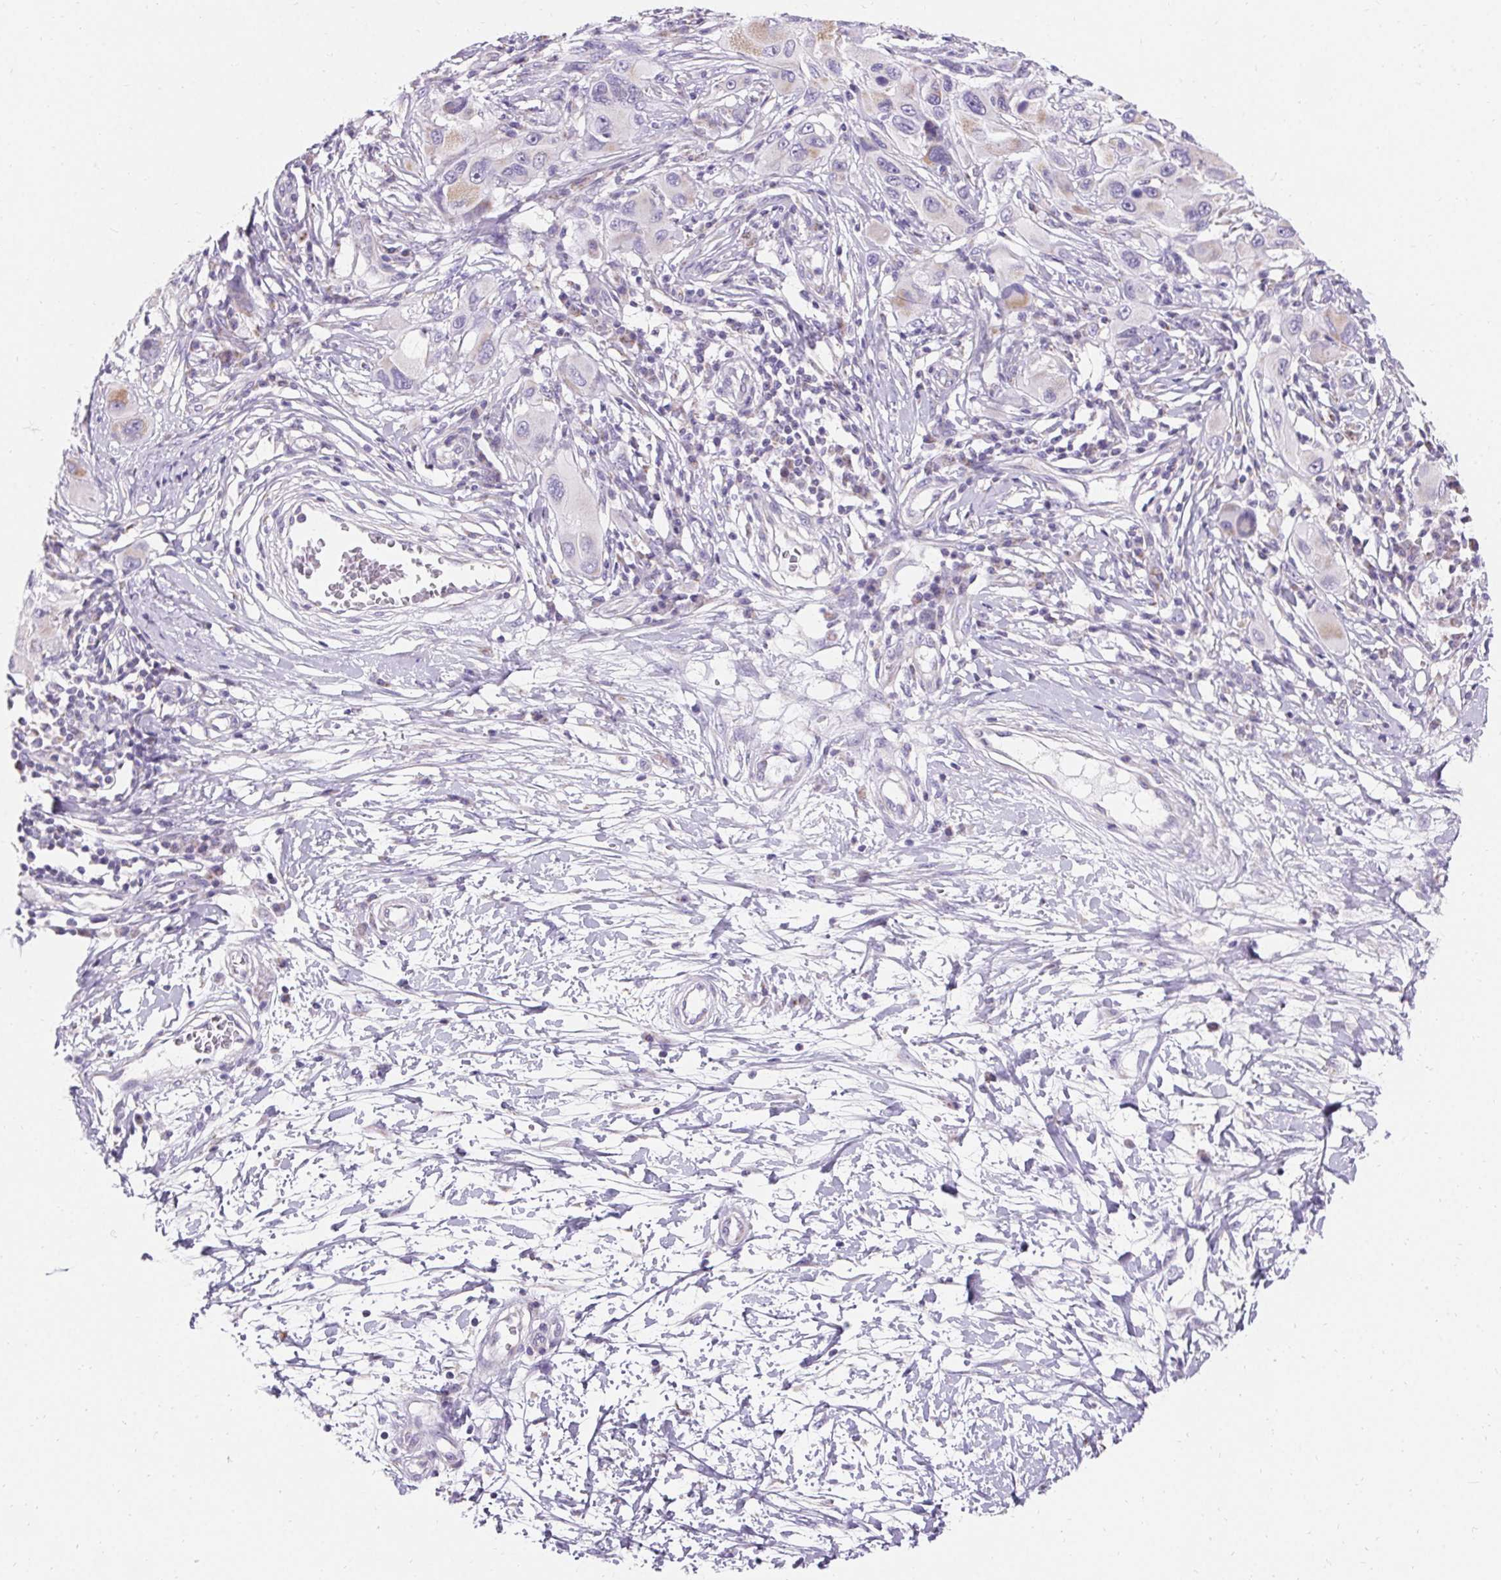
{"staining": {"intensity": "negative", "quantity": "none", "location": "none"}, "tissue": "melanoma", "cell_type": "Tumor cells", "image_type": "cancer", "snomed": [{"axis": "morphology", "description": "Malignant melanoma, NOS"}, {"axis": "topography", "description": "Skin"}], "caption": "DAB immunohistochemical staining of malignant melanoma demonstrates no significant positivity in tumor cells.", "gene": "ASGR2", "patient": {"sex": "male", "age": 53}}